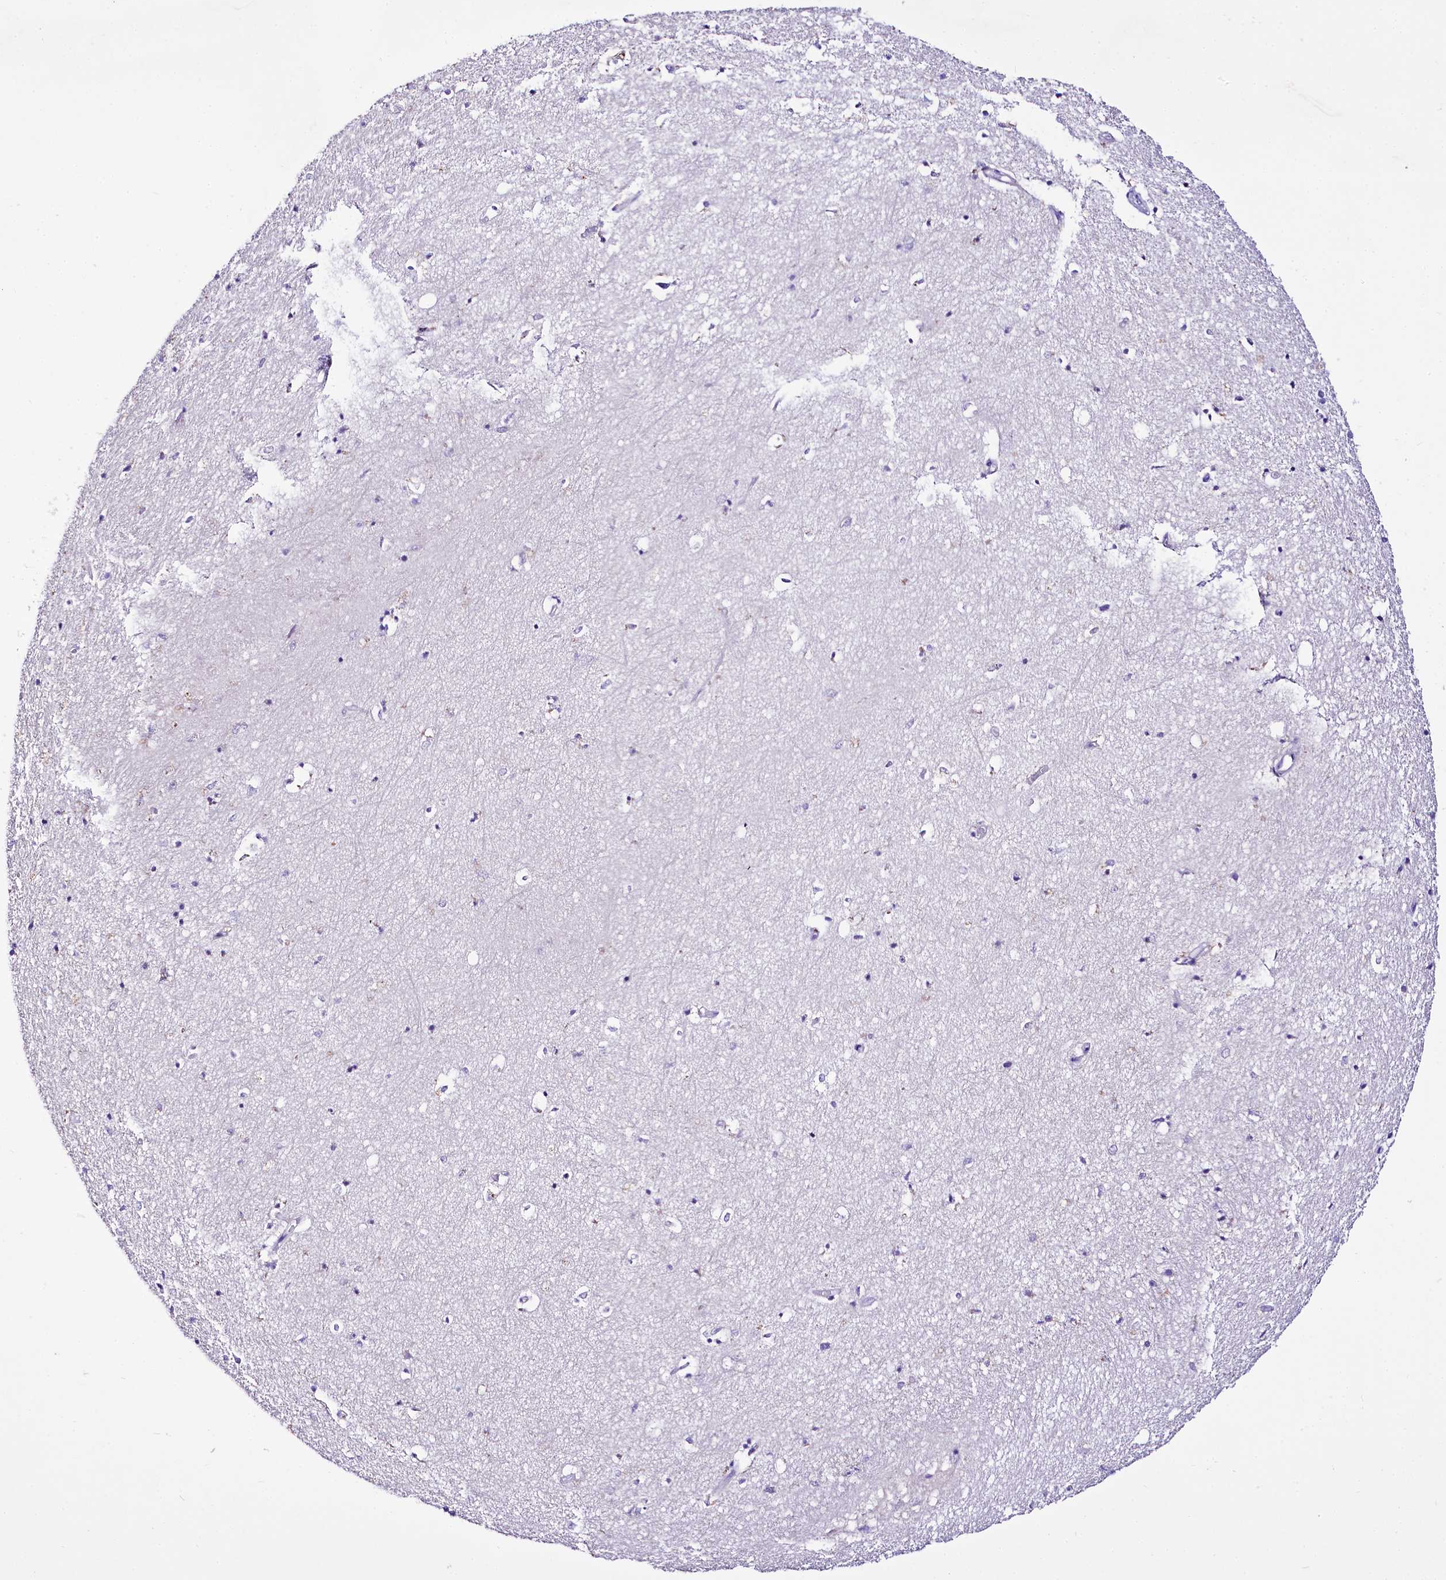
{"staining": {"intensity": "weak", "quantity": "<25%", "location": "cytoplasmic/membranous"}, "tissue": "hippocampus", "cell_type": "Glial cells", "image_type": "normal", "snomed": [{"axis": "morphology", "description": "Normal tissue, NOS"}, {"axis": "topography", "description": "Hippocampus"}], "caption": "A high-resolution photomicrograph shows IHC staining of unremarkable hippocampus, which exhibits no significant expression in glial cells. (DAB (3,3'-diaminobenzidine) IHC with hematoxylin counter stain).", "gene": "A2ML1", "patient": {"sex": "female", "age": 64}}